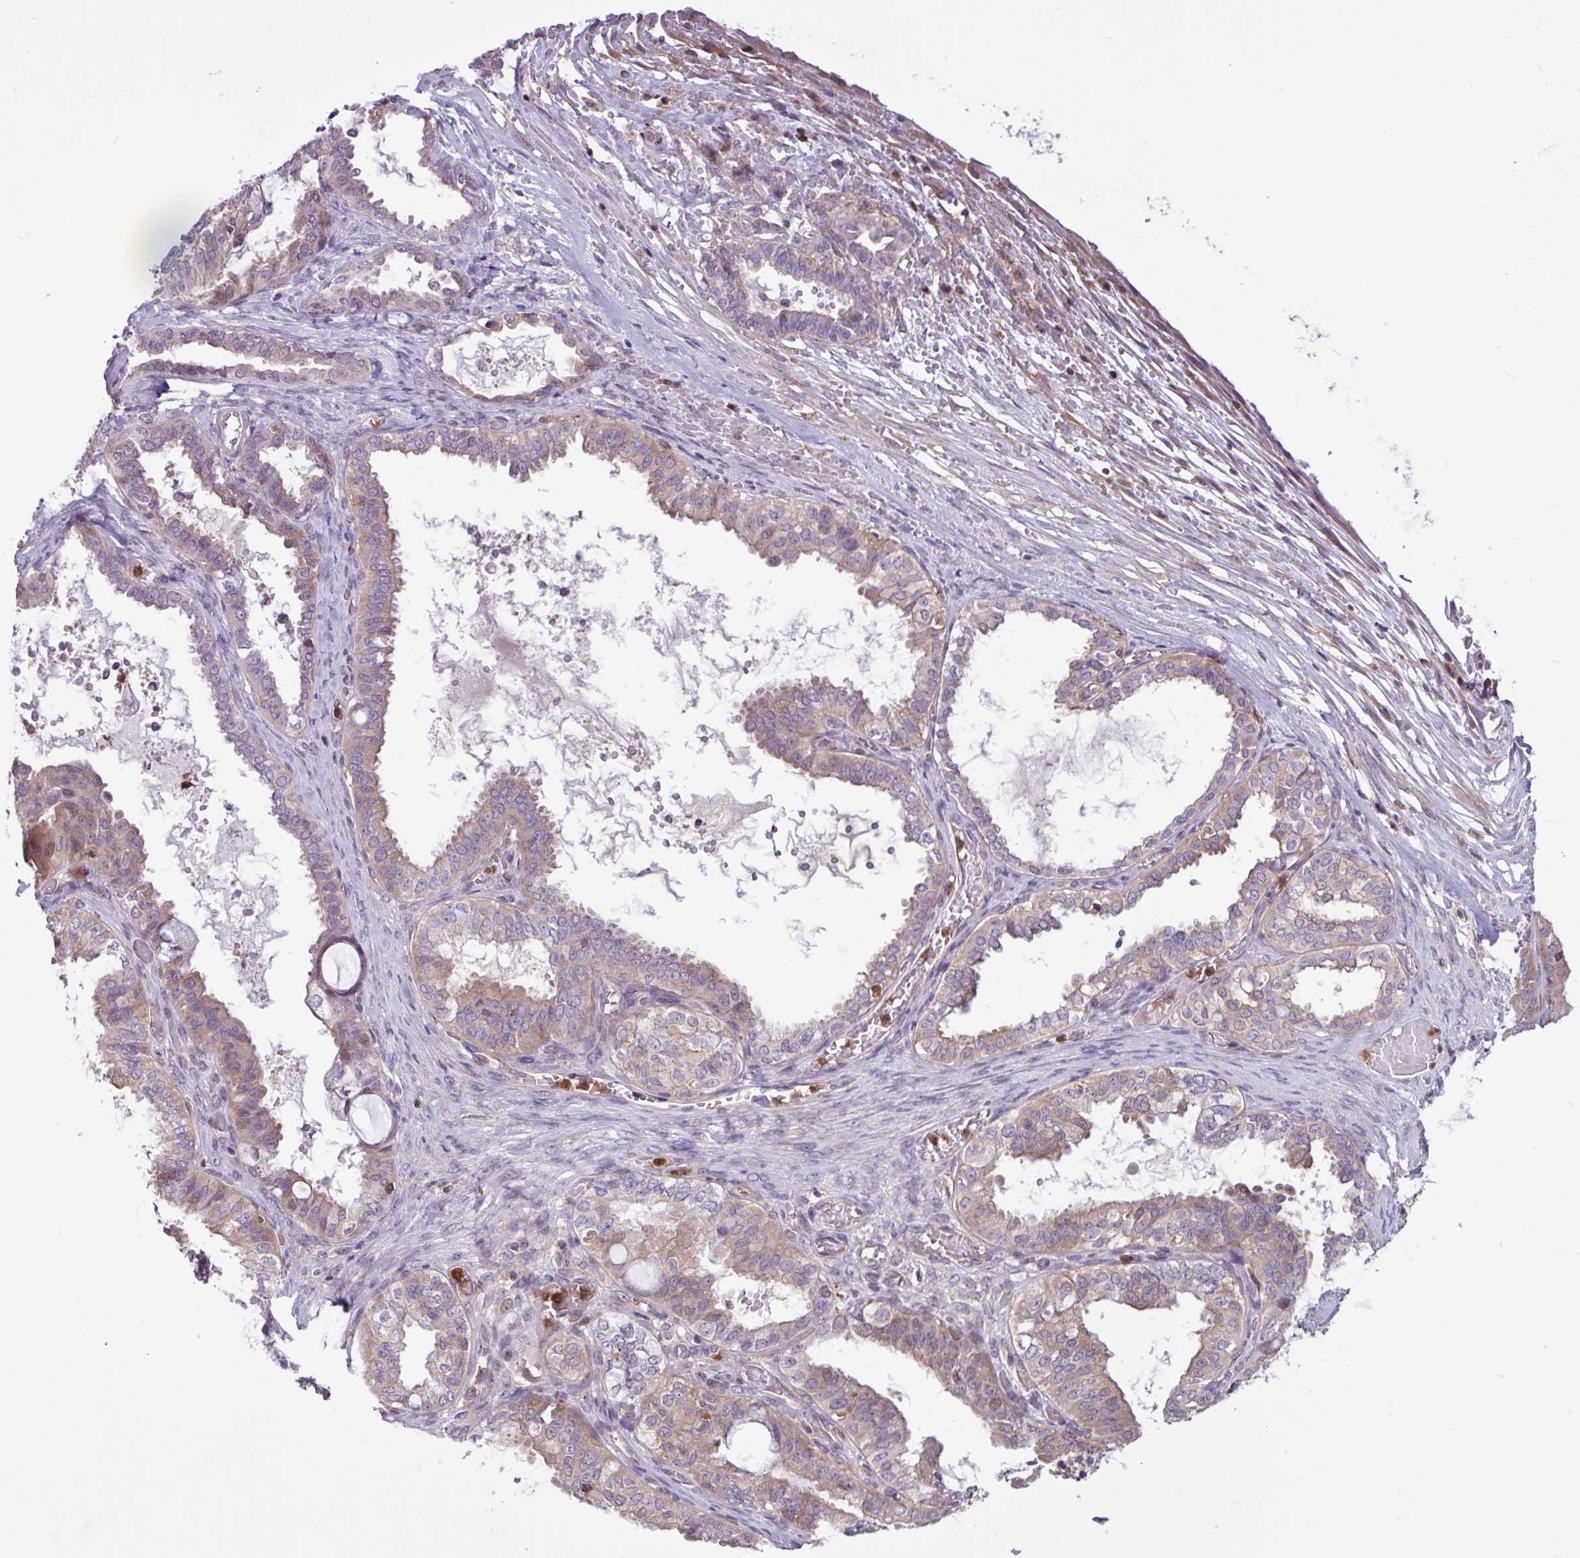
{"staining": {"intensity": "weak", "quantity": "<25%", "location": "cytoplasmic/membranous"}, "tissue": "ovarian cancer", "cell_type": "Tumor cells", "image_type": "cancer", "snomed": [{"axis": "morphology", "description": "Carcinoma, NOS"}, {"axis": "morphology", "description": "Carcinoma, endometroid"}, {"axis": "topography", "description": "Ovary"}], "caption": "Image shows no protein positivity in tumor cells of endometroid carcinoma (ovarian) tissue. Nuclei are stained in blue.", "gene": "ACTR3", "patient": {"sex": "female", "age": 50}}